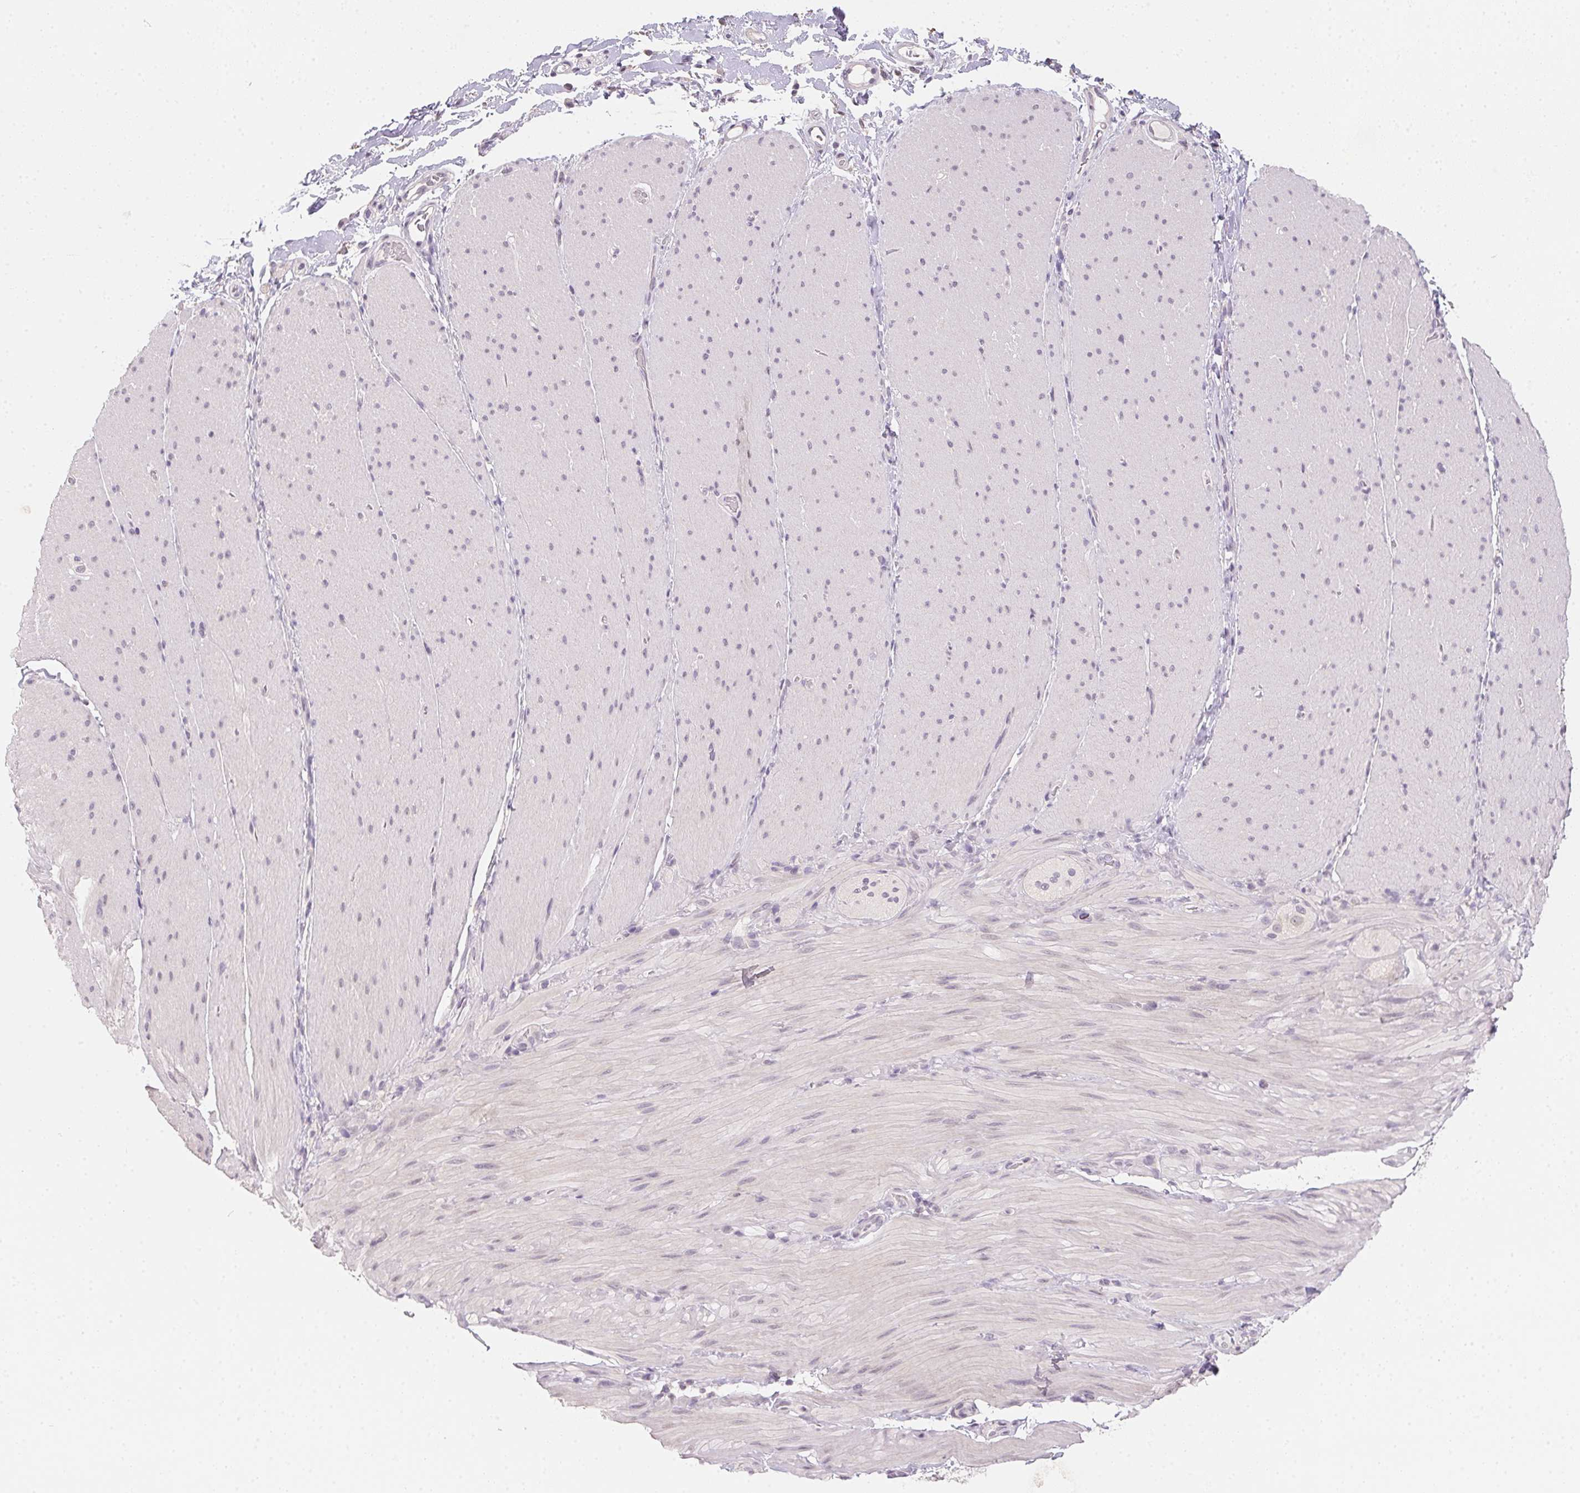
{"staining": {"intensity": "negative", "quantity": "none", "location": "none"}, "tissue": "smooth muscle", "cell_type": "Smooth muscle cells", "image_type": "normal", "snomed": [{"axis": "morphology", "description": "Normal tissue, NOS"}, {"axis": "topography", "description": "Smooth muscle"}, {"axis": "topography", "description": "Colon"}], "caption": "The photomicrograph reveals no staining of smooth muscle cells in unremarkable smooth muscle. (DAB (3,3'-diaminobenzidine) immunohistochemistry, high magnification).", "gene": "SLC6A18", "patient": {"sex": "male", "age": 73}}